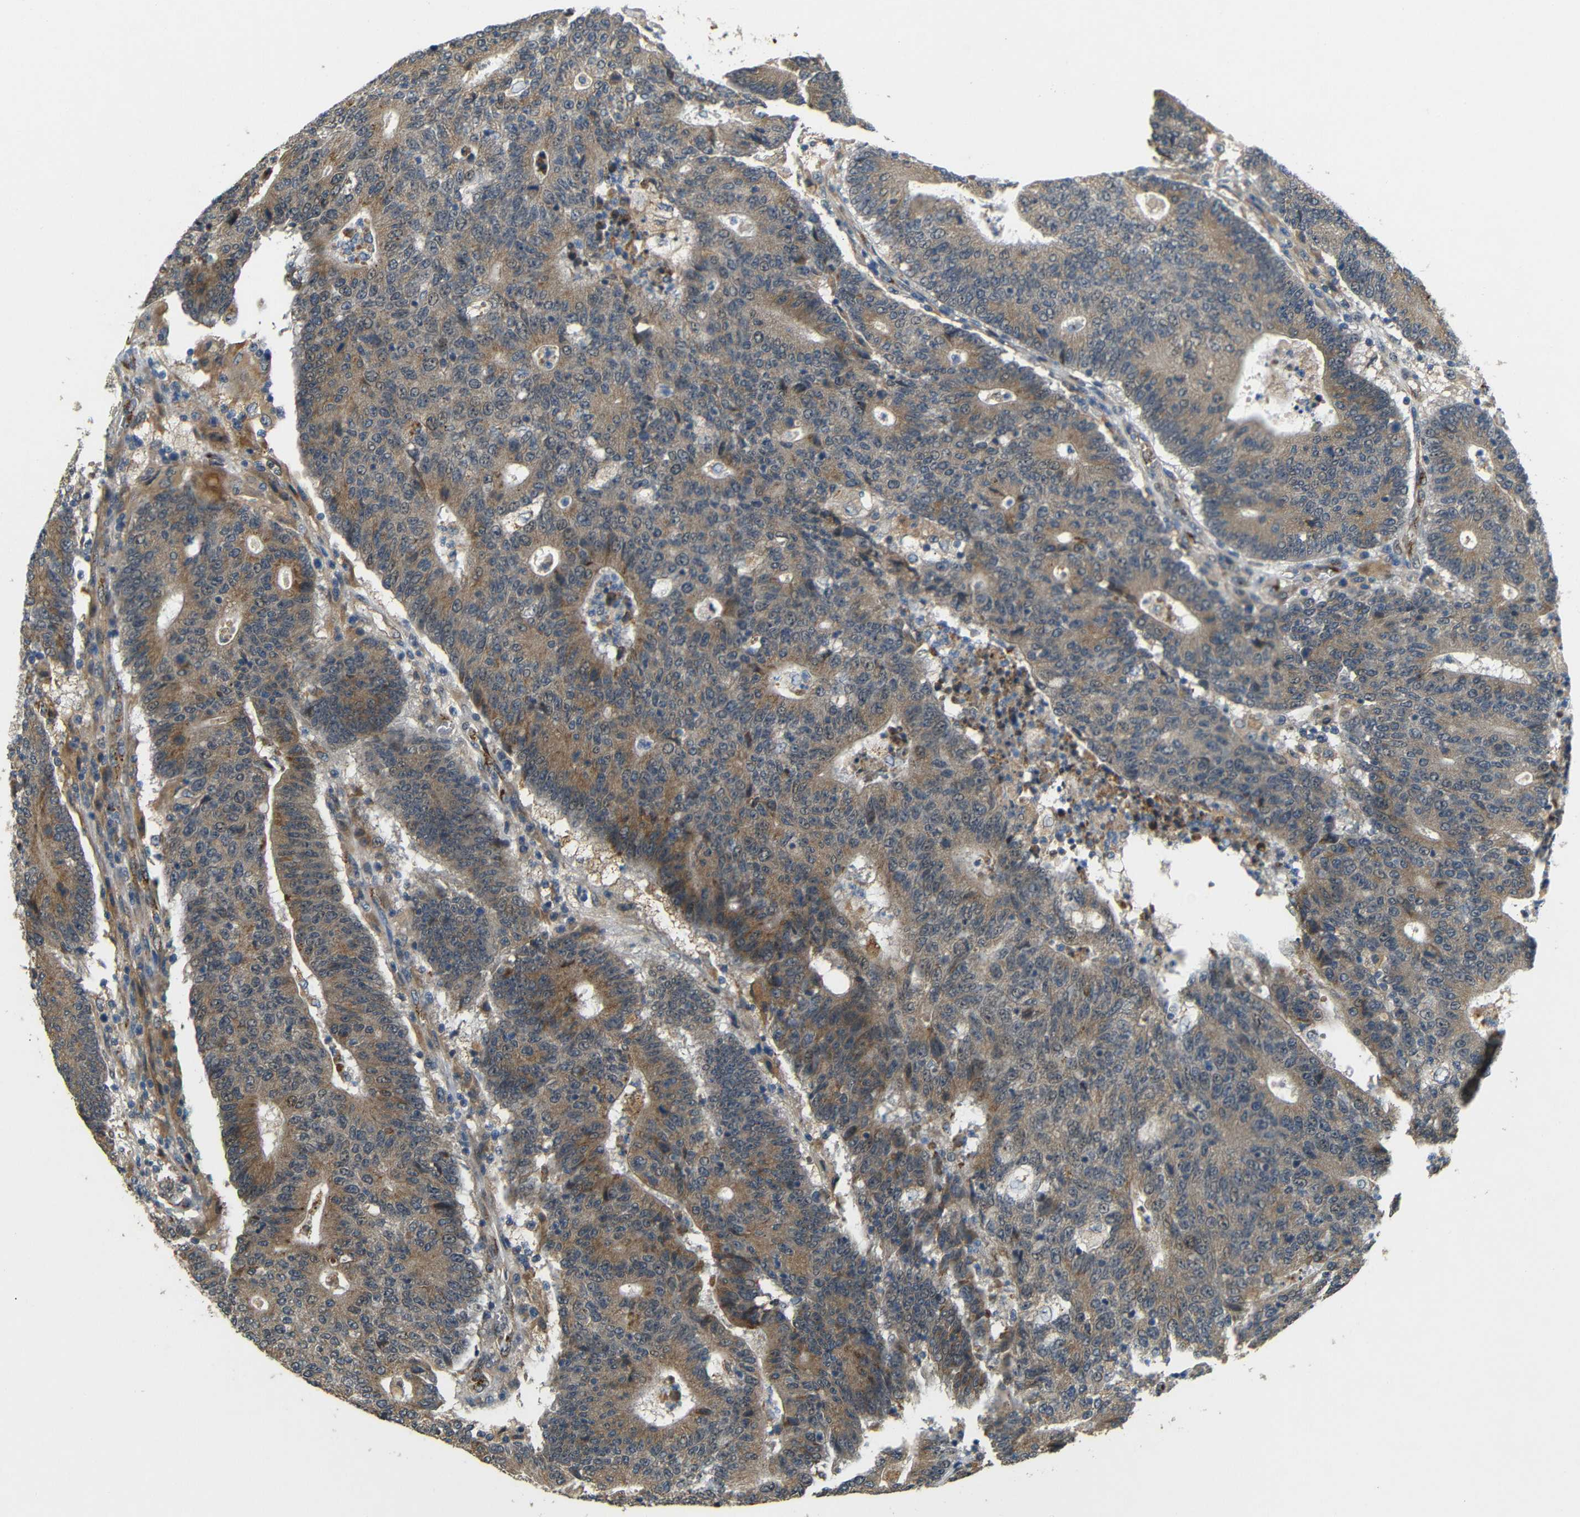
{"staining": {"intensity": "moderate", "quantity": ">75%", "location": "cytoplasmic/membranous"}, "tissue": "colorectal cancer", "cell_type": "Tumor cells", "image_type": "cancer", "snomed": [{"axis": "morphology", "description": "Normal tissue, NOS"}, {"axis": "morphology", "description": "Adenocarcinoma, NOS"}, {"axis": "topography", "description": "Colon"}], "caption": "Immunohistochemical staining of colorectal adenocarcinoma exhibits moderate cytoplasmic/membranous protein staining in approximately >75% of tumor cells. (DAB IHC with brightfield microscopy, high magnification).", "gene": "ATP7A", "patient": {"sex": "female", "age": 75}}